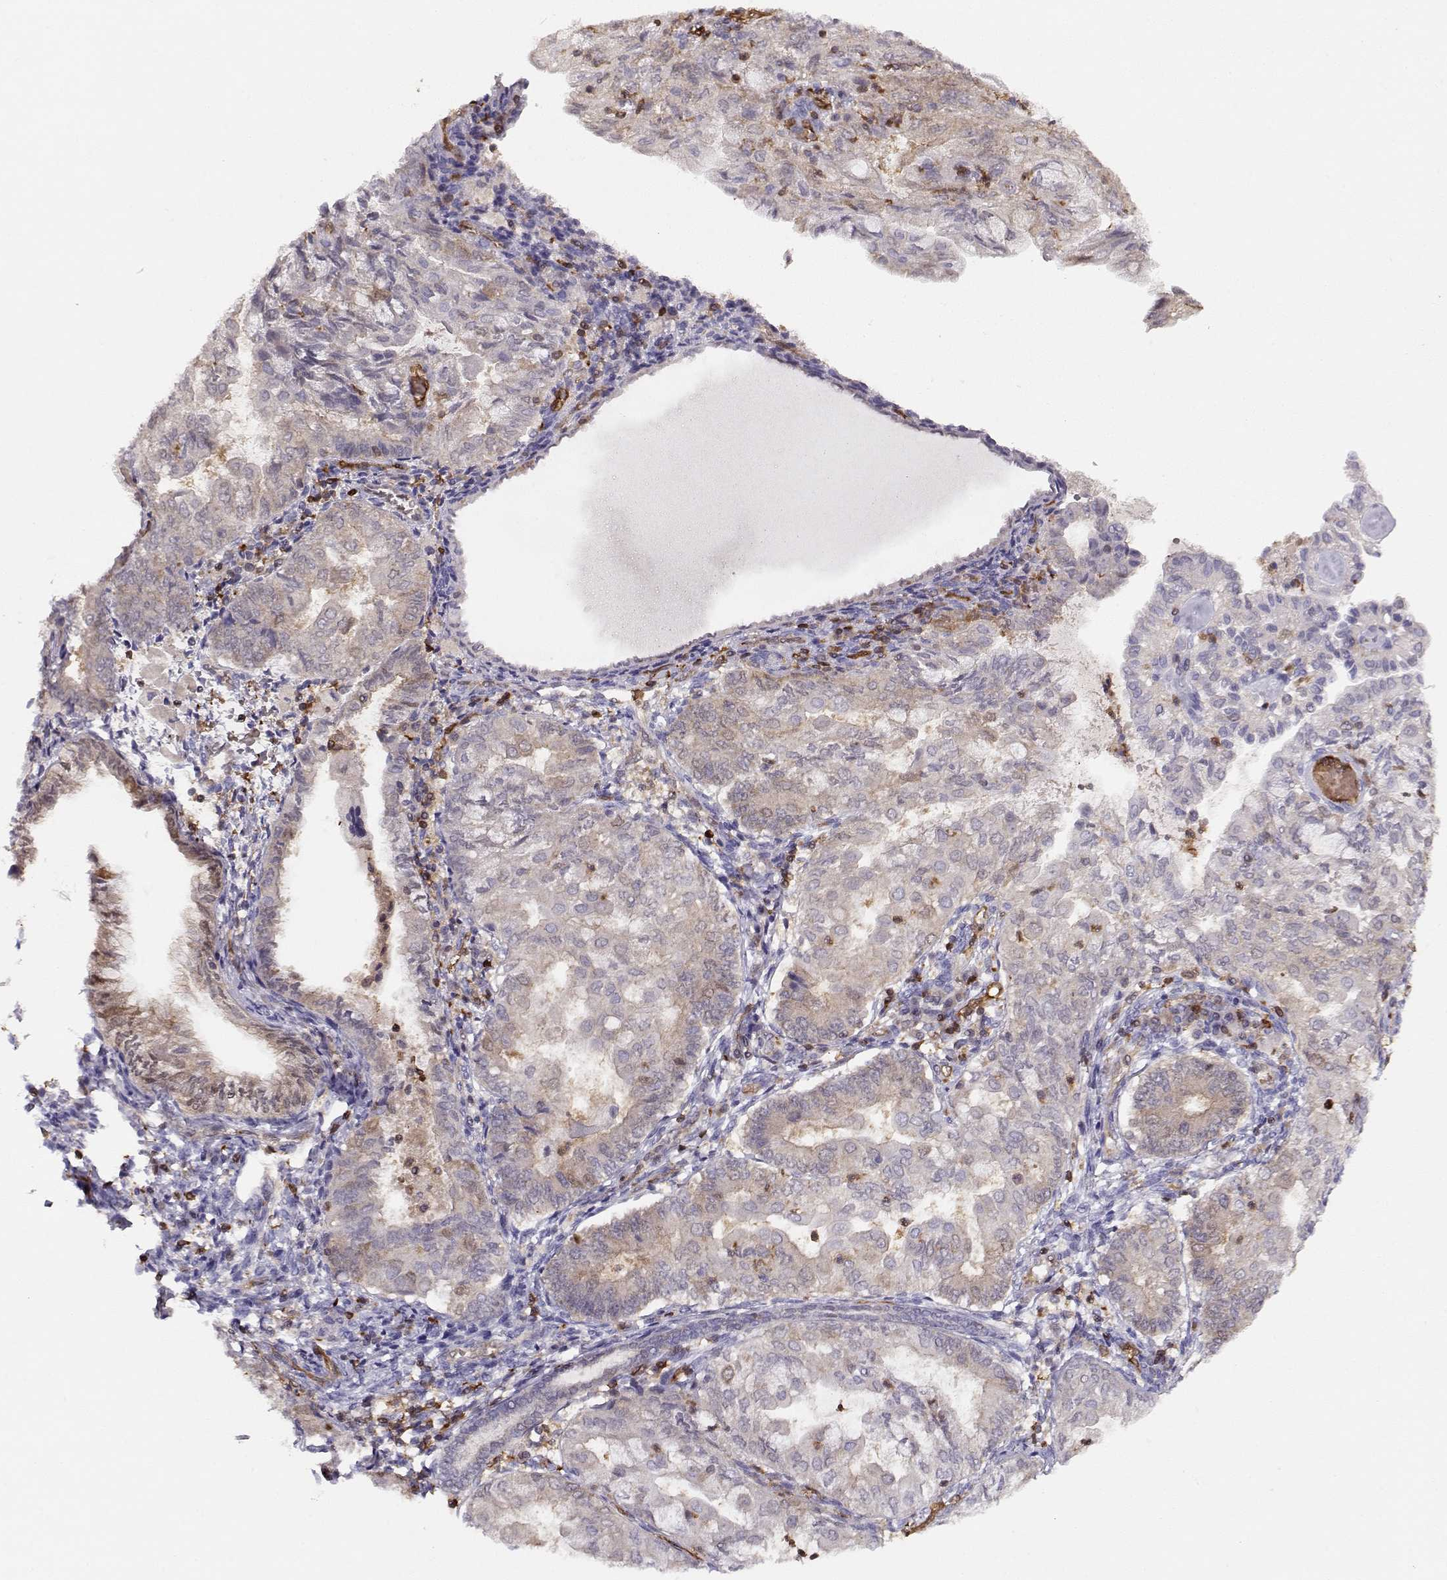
{"staining": {"intensity": "negative", "quantity": "none", "location": "none"}, "tissue": "endometrial cancer", "cell_type": "Tumor cells", "image_type": "cancer", "snomed": [{"axis": "morphology", "description": "Adenocarcinoma, NOS"}, {"axis": "topography", "description": "Endometrium"}], "caption": "An IHC histopathology image of adenocarcinoma (endometrial) is shown. There is no staining in tumor cells of adenocarcinoma (endometrial). The staining was performed using DAB to visualize the protein expression in brown, while the nuclei were stained in blue with hematoxylin (Magnification: 20x).", "gene": "PNP", "patient": {"sex": "female", "age": 68}}